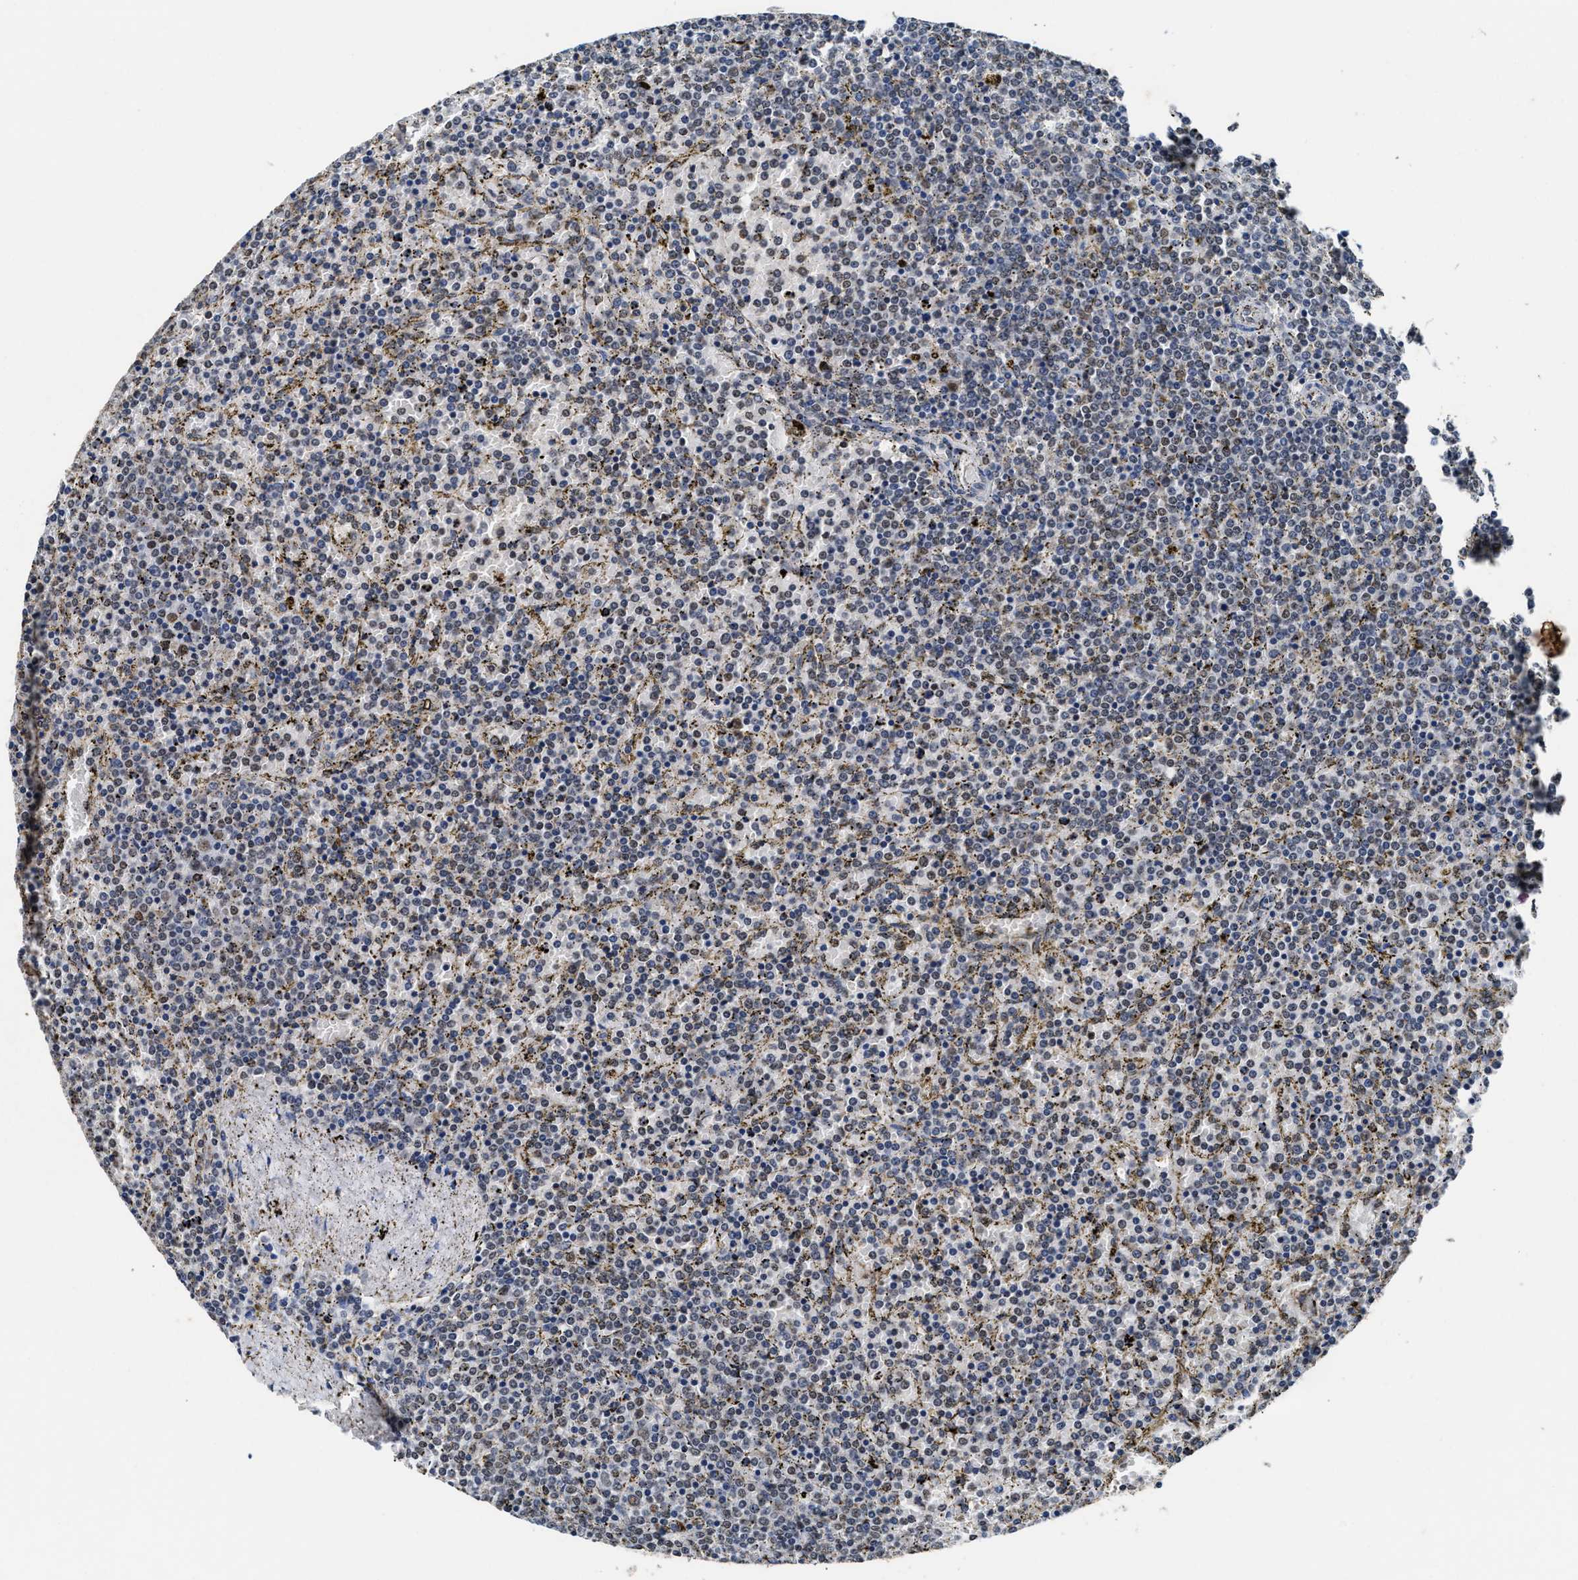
{"staining": {"intensity": "weak", "quantity": "<25%", "location": "nuclear"}, "tissue": "lymphoma", "cell_type": "Tumor cells", "image_type": "cancer", "snomed": [{"axis": "morphology", "description": "Malignant lymphoma, non-Hodgkin's type, Low grade"}, {"axis": "topography", "description": "Spleen"}], "caption": "DAB immunohistochemical staining of lymphoma reveals no significant positivity in tumor cells.", "gene": "ACOX1", "patient": {"sex": "female", "age": 77}}